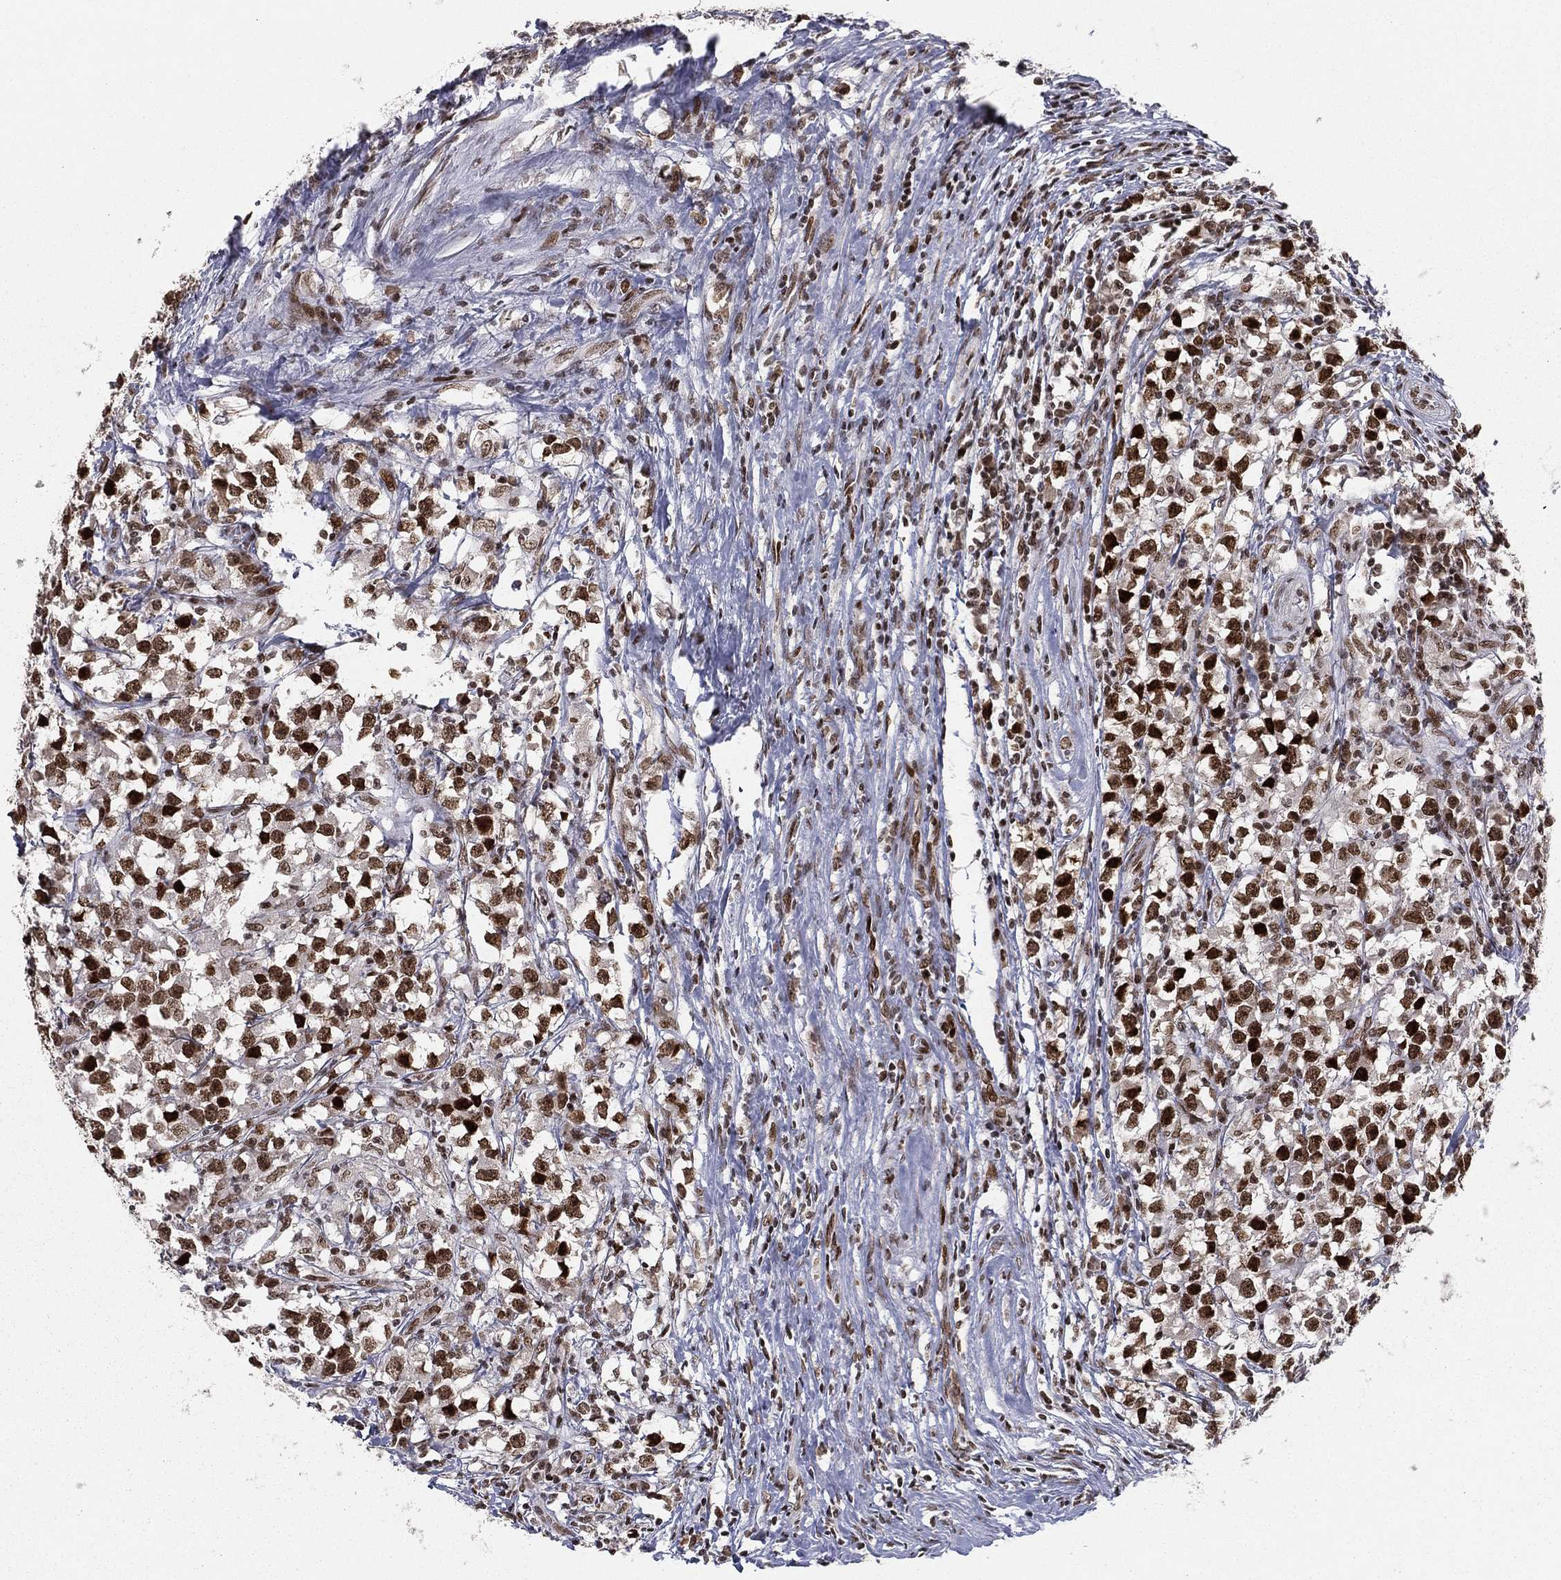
{"staining": {"intensity": "strong", "quantity": ">75%", "location": "nuclear"}, "tissue": "testis cancer", "cell_type": "Tumor cells", "image_type": "cancer", "snomed": [{"axis": "morphology", "description": "Seminoma, NOS"}, {"axis": "topography", "description": "Testis"}], "caption": "There is high levels of strong nuclear positivity in tumor cells of seminoma (testis), as demonstrated by immunohistochemical staining (brown color).", "gene": "RTF1", "patient": {"sex": "male", "age": 33}}